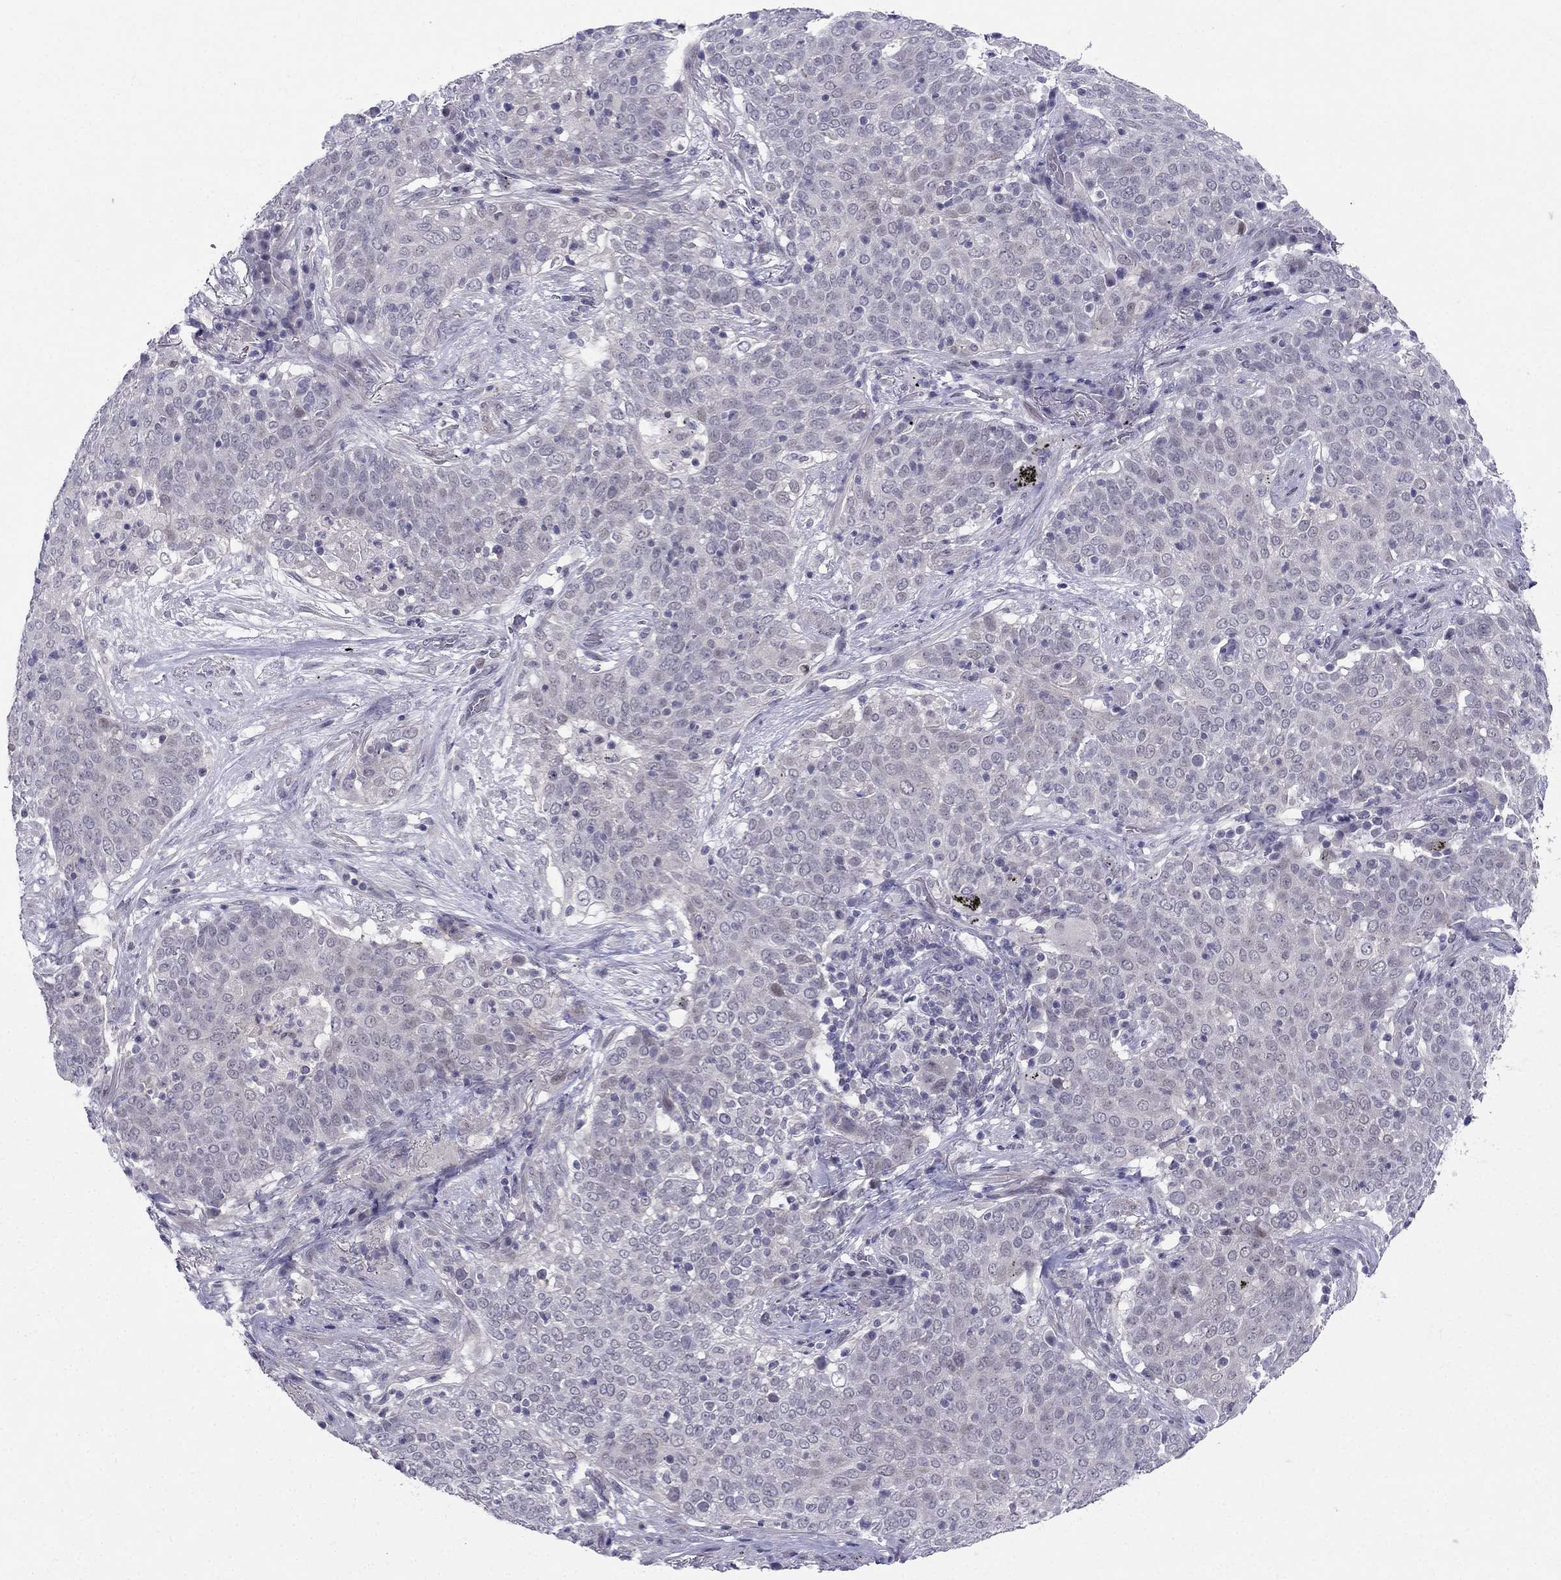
{"staining": {"intensity": "negative", "quantity": "none", "location": "none"}, "tissue": "lung cancer", "cell_type": "Tumor cells", "image_type": "cancer", "snomed": [{"axis": "morphology", "description": "Squamous cell carcinoma, NOS"}, {"axis": "topography", "description": "Lung"}], "caption": "This is an immunohistochemistry image of squamous cell carcinoma (lung). There is no expression in tumor cells.", "gene": "BAG5", "patient": {"sex": "male", "age": 82}}